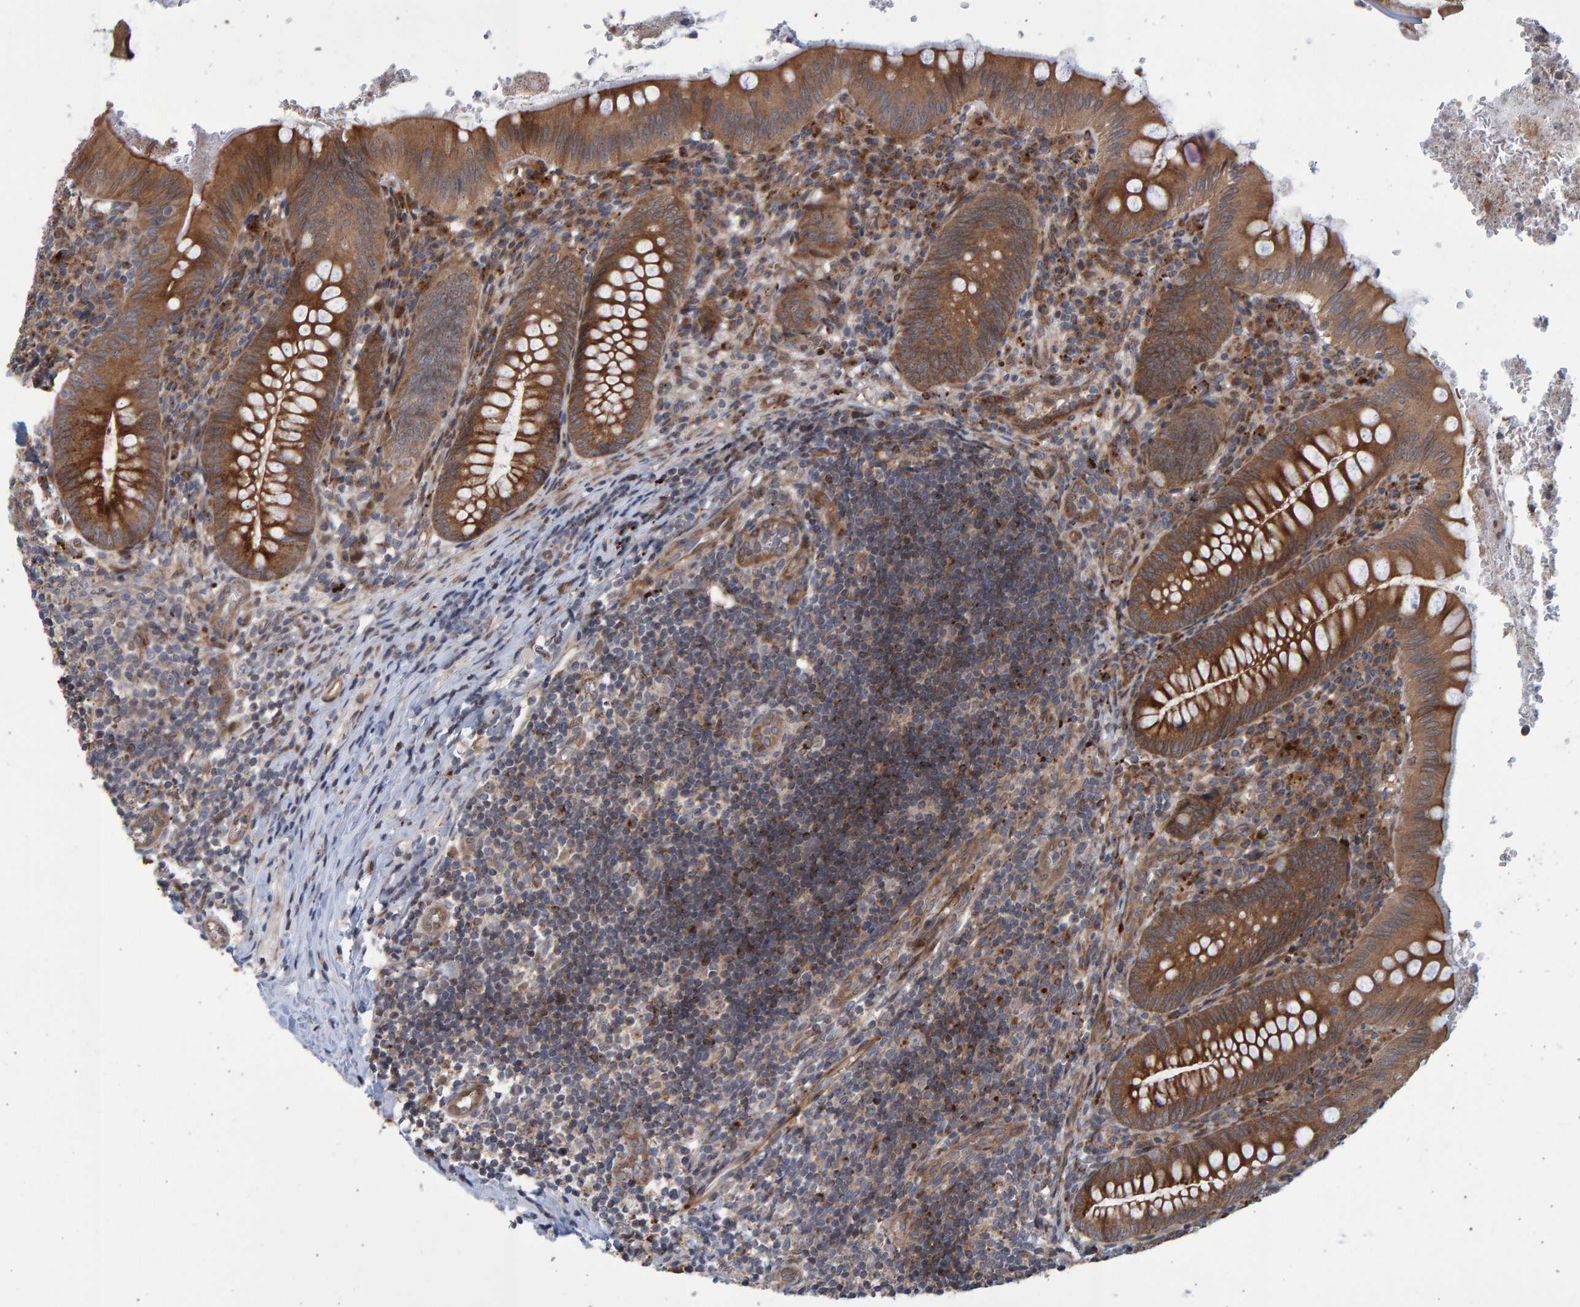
{"staining": {"intensity": "strong", "quantity": ">75%", "location": "cytoplasmic/membranous"}, "tissue": "appendix", "cell_type": "Glandular cells", "image_type": "normal", "snomed": [{"axis": "morphology", "description": "Normal tissue, NOS"}, {"axis": "topography", "description": "Appendix"}], "caption": "A micrograph showing strong cytoplasmic/membranous expression in about >75% of glandular cells in unremarkable appendix, as visualized by brown immunohistochemical staining.", "gene": "LRBA", "patient": {"sex": "male", "age": 8}}